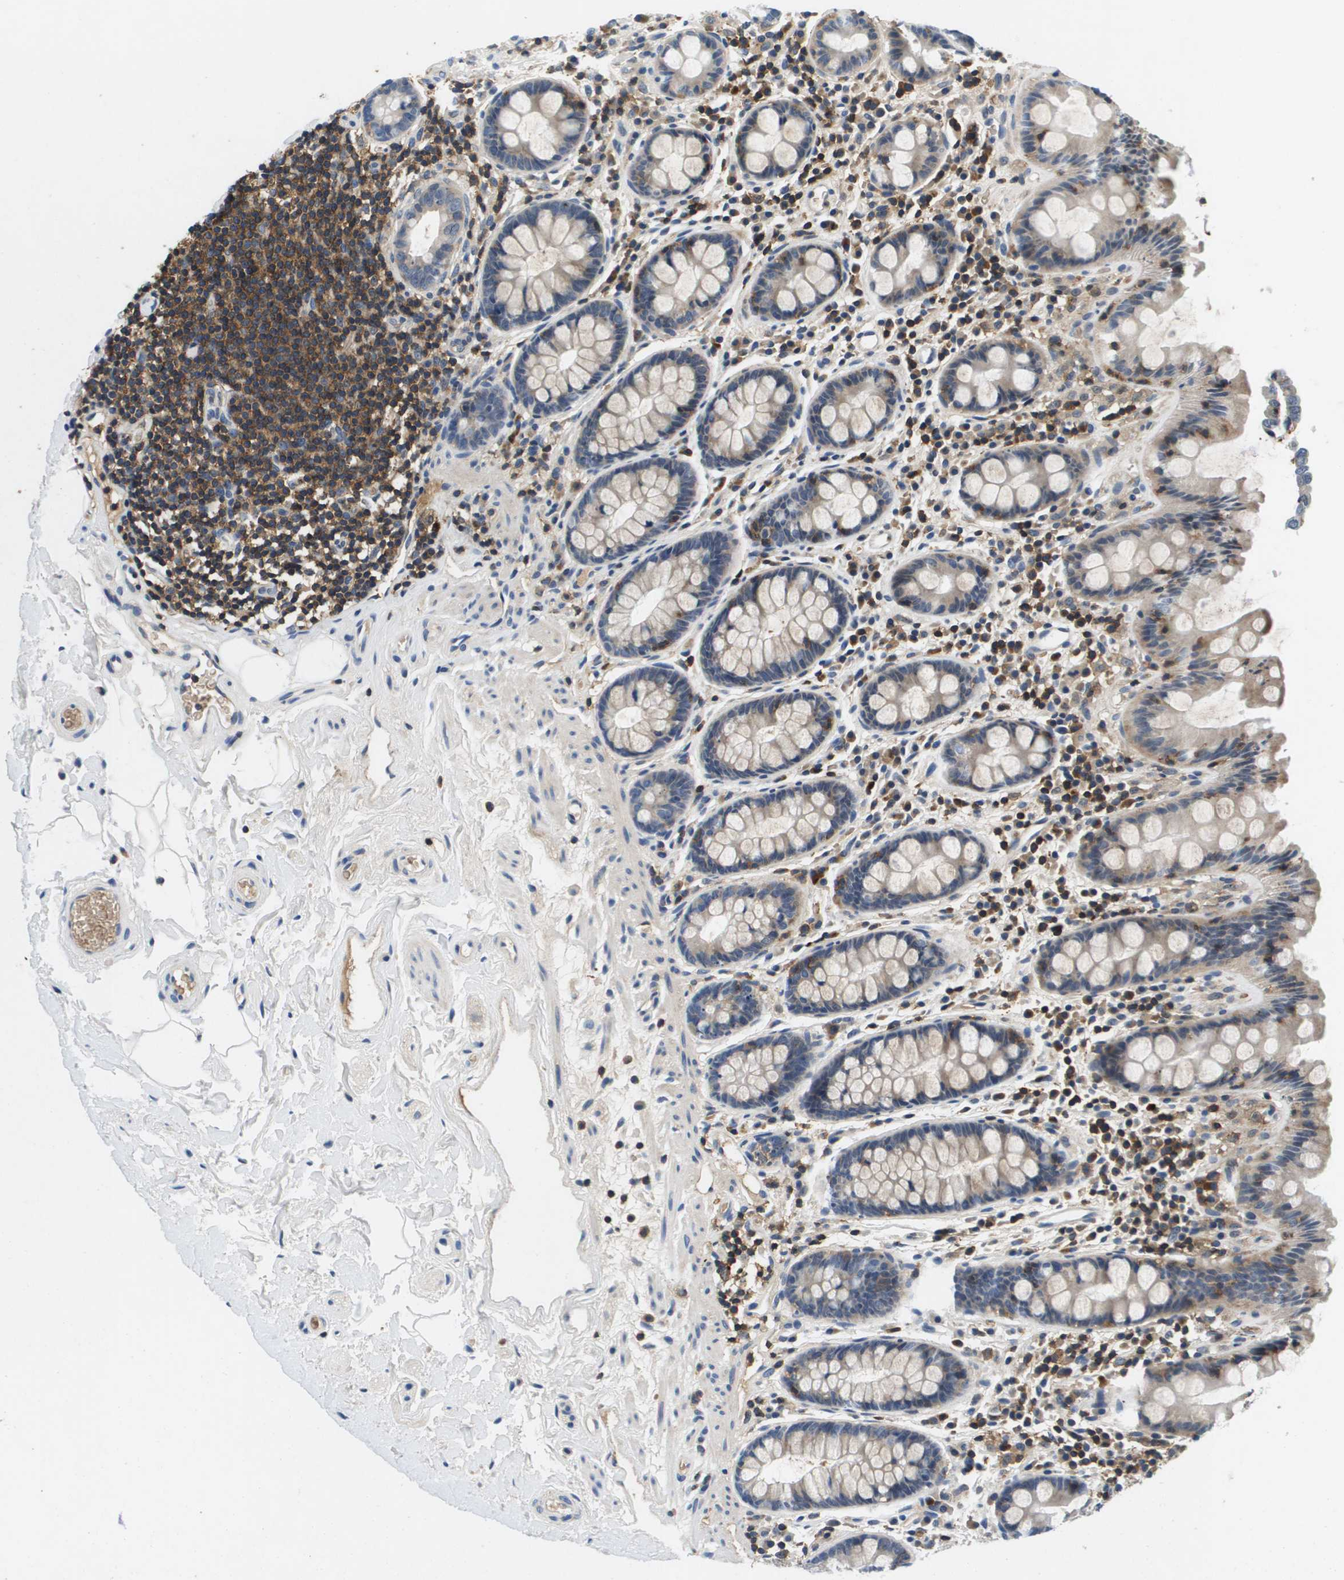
{"staining": {"intensity": "negative", "quantity": "none", "location": "none"}, "tissue": "colon", "cell_type": "Endothelial cells", "image_type": "normal", "snomed": [{"axis": "morphology", "description": "Normal tissue, NOS"}, {"axis": "topography", "description": "Colon"}], "caption": "A high-resolution photomicrograph shows immunohistochemistry (IHC) staining of benign colon, which shows no significant positivity in endothelial cells. (Brightfield microscopy of DAB immunohistochemistry at high magnification).", "gene": "KCNQ5", "patient": {"sex": "female", "age": 80}}